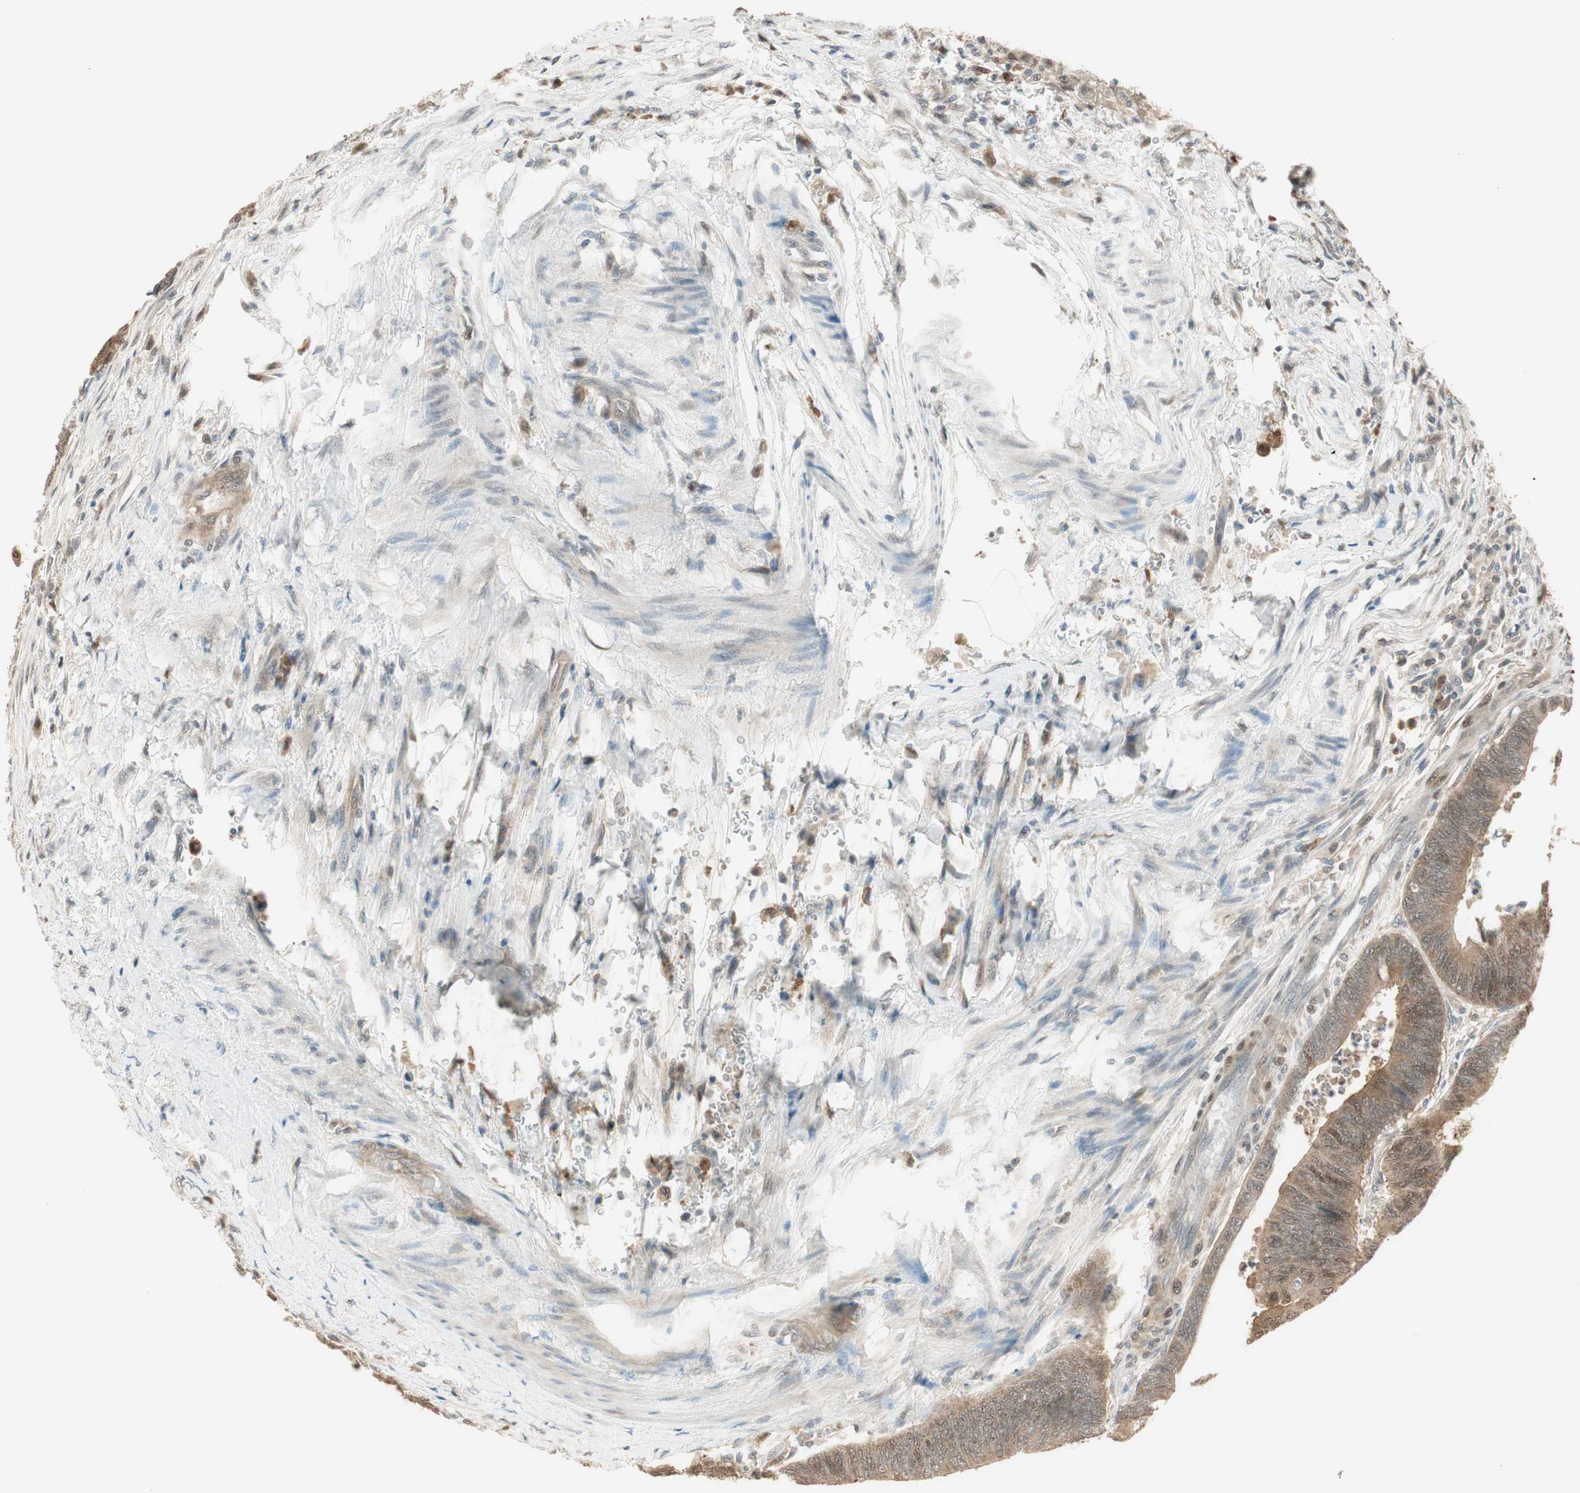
{"staining": {"intensity": "weak", "quantity": ">75%", "location": "cytoplasmic/membranous"}, "tissue": "colorectal cancer", "cell_type": "Tumor cells", "image_type": "cancer", "snomed": [{"axis": "morphology", "description": "Normal tissue, NOS"}, {"axis": "morphology", "description": "Adenocarcinoma, NOS"}, {"axis": "topography", "description": "Rectum"}, {"axis": "topography", "description": "Peripheral nerve tissue"}], "caption": "Colorectal adenocarcinoma tissue reveals weak cytoplasmic/membranous positivity in approximately >75% of tumor cells", "gene": "IPO5", "patient": {"sex": "male", "age": 92}}